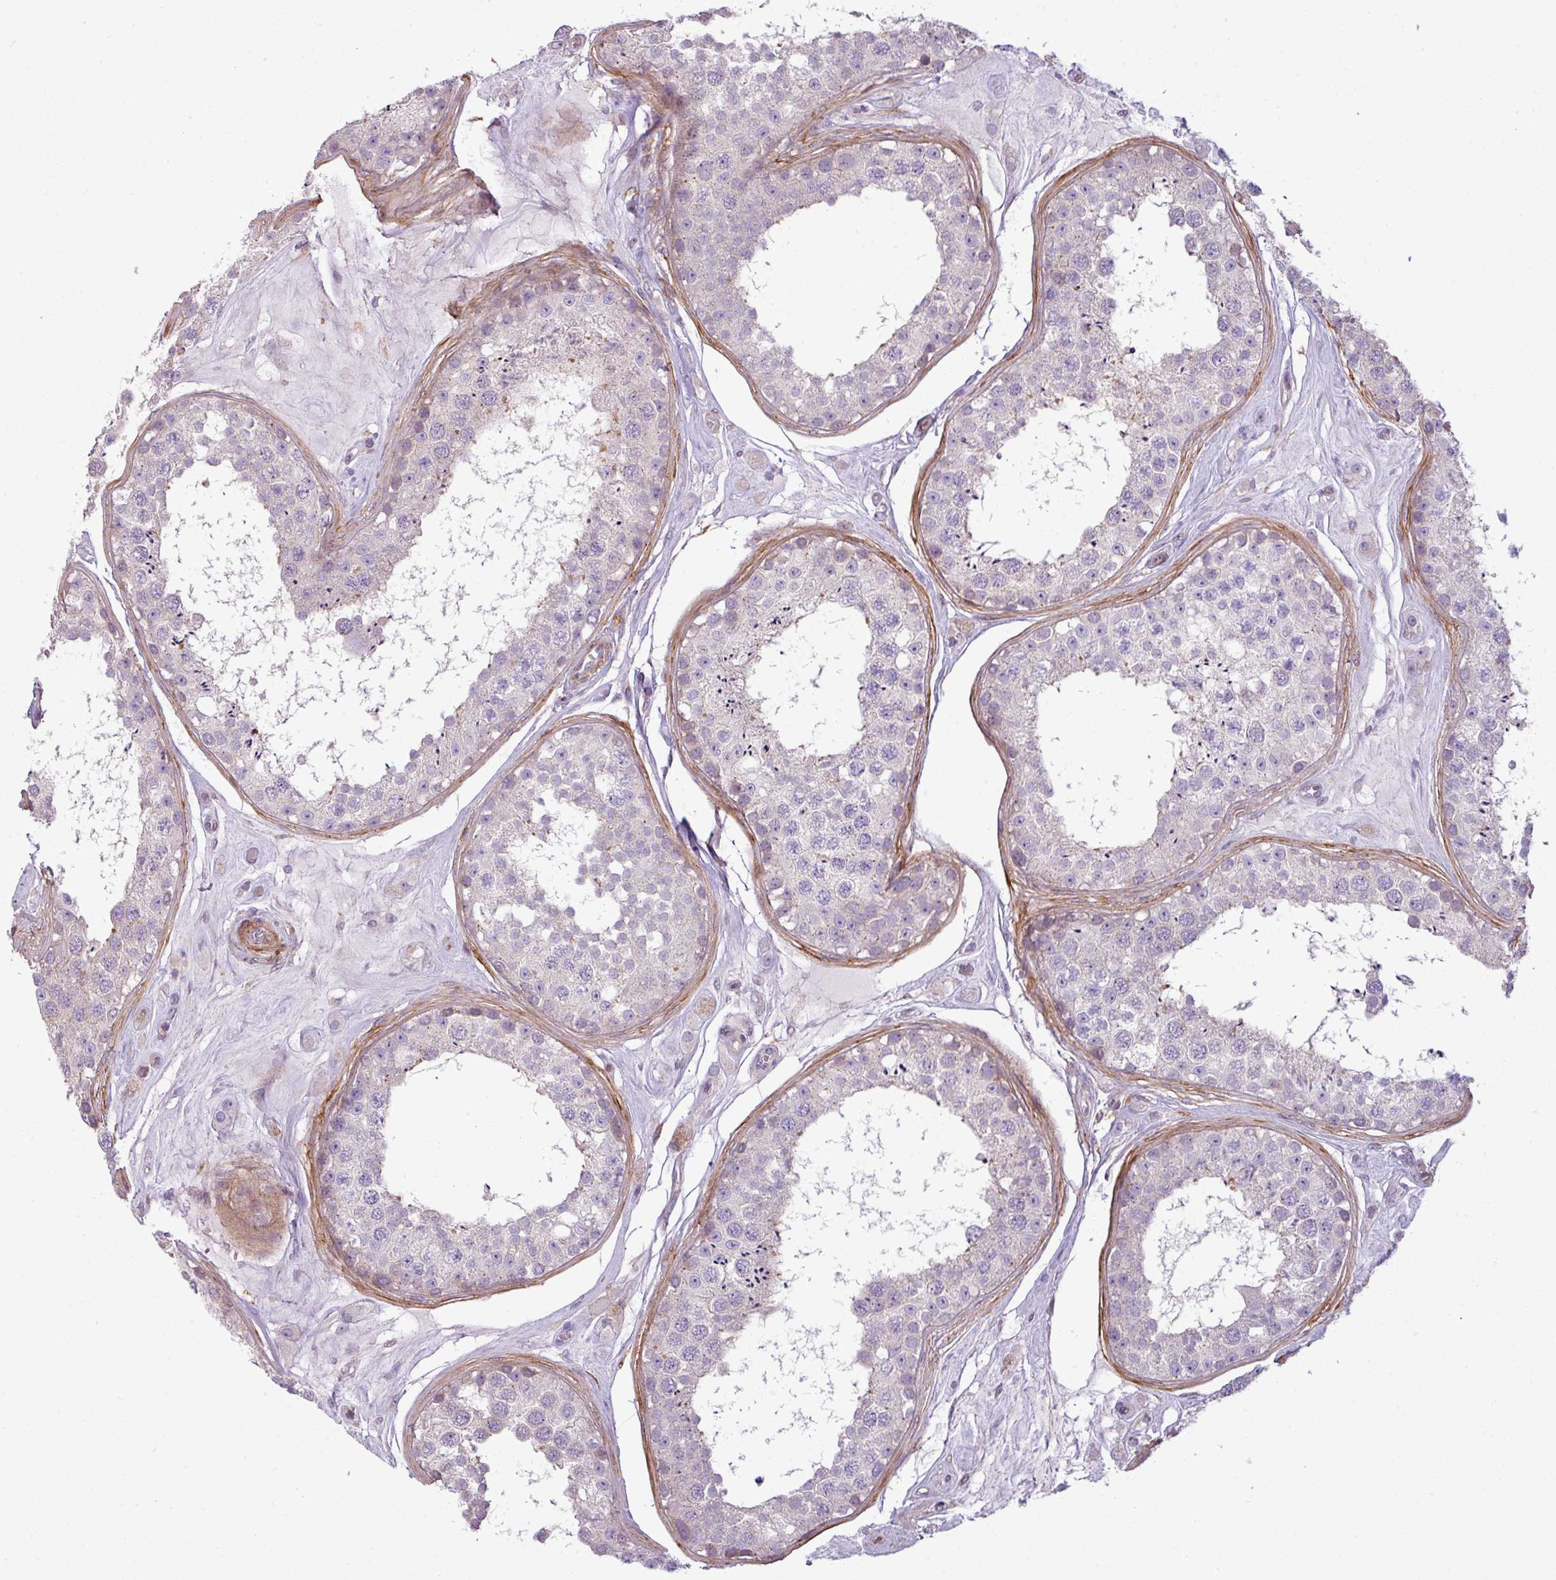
{"staining": {"intensity": "negative", "quantity": "none", "location": "none"}, "tissue": "testis", "cell_type": "Cells in seminiferous ducts", "image_type": "normal", "snomed": [{"axis": "morphology", "description": "Normal tissue, NOS"}, {"axis": "topography", "description": "Testis"}], "caption": "High power microscopy photomicrograph of an IHC image of normal testis, revealing no significant expression in cells in seminiferous ducts.", "gene": "COL8A1", "patient": {"sex": "male", "age": 25}}